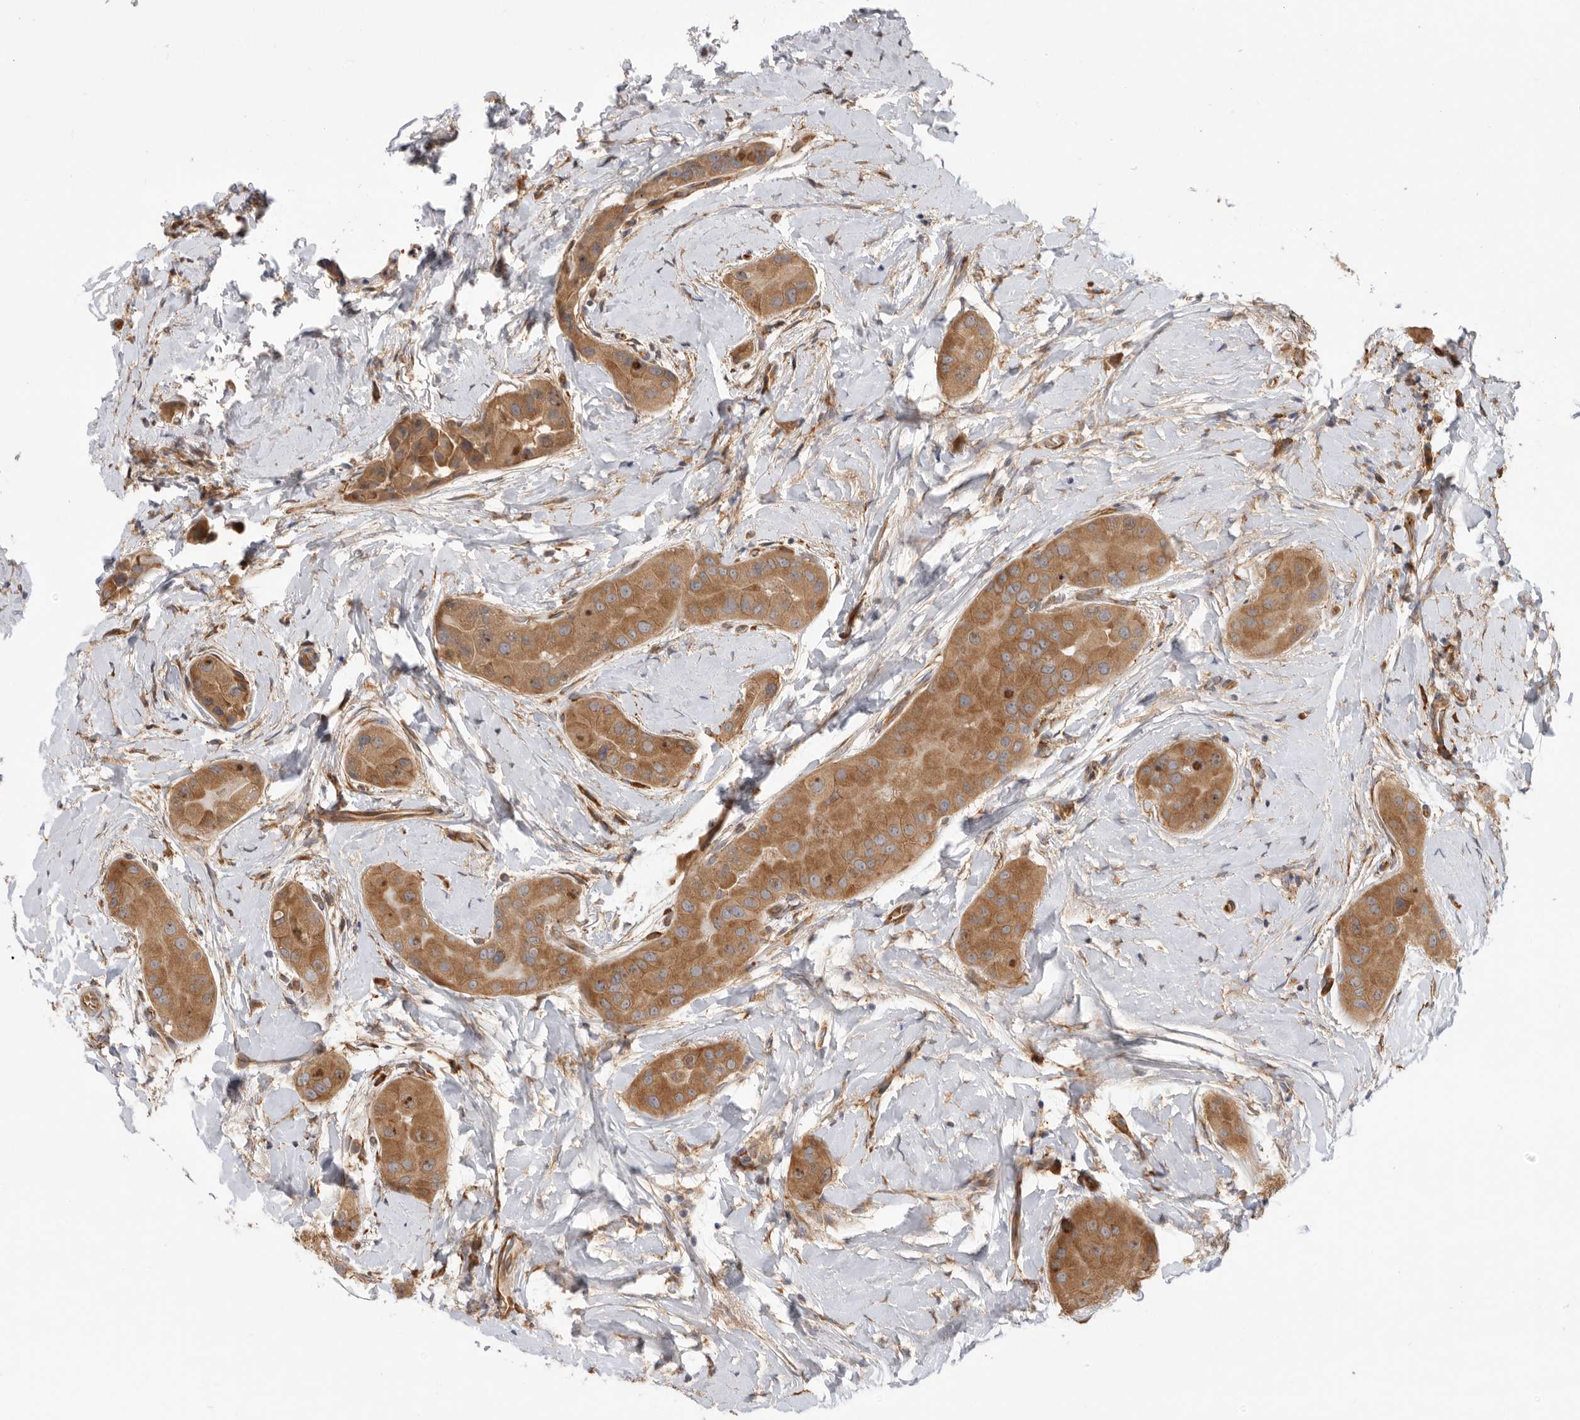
{"staining": {"intensity": "moderate", "quantity": ">75%", "location": "cytoplasmic/membranous"}, "tissue": "thyroid cancer", "cell_type": "Tumor cells", "image_type": "cancer", "snomed": [{"axis": "morphology", "description": "Papillary adenocarcinoma, NOS"}, {"axis": "topography", "description": "Thyroid gland"}], "caption": "A brown stain shows moderate cytoplasmic/membranous expression of a protein in human thyroid cancer tumor cells. Using DAB (3,3'-diaminobenzidine) (brown) and hematoxylin (blue) stains, captured at high magnification using brightfield microscopy.", "gene": "CDC42BPB", "patient": {"sex": "male", "age": 33}}